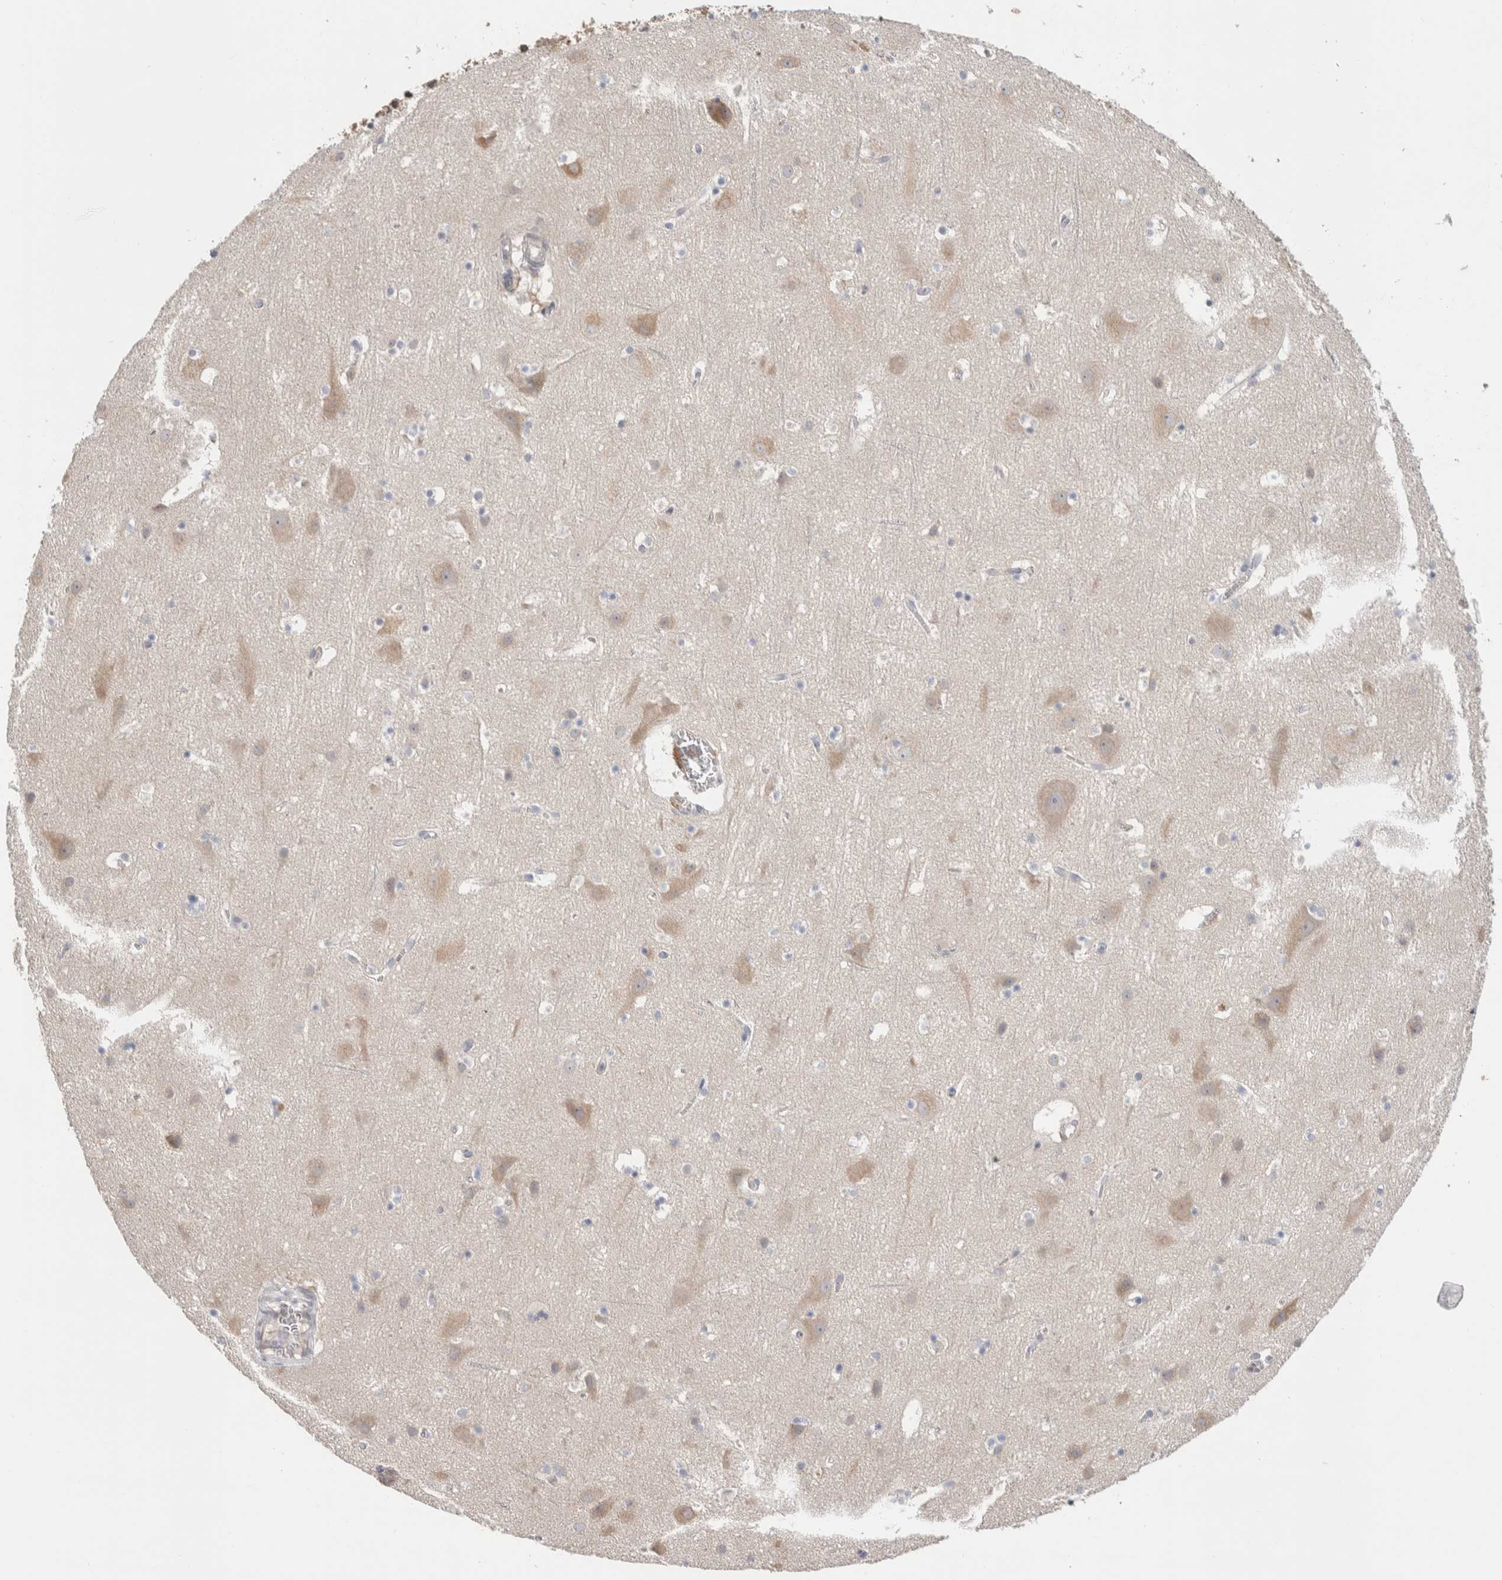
{"staining": {"intensity": "negative", "quantity": "none", "location": "none"}, "tissue": "cerebral cortex", "cell_type": "Endothelial cells", "image_type": "normal", "snomed": [{"axis": "morphology", "description": "Normal tissue, NOS"}, {"axis": "topography", "description": "Cerebral cortex"}], "caption": "Human cerebral cortex stained for a protein using immunohistochemistry shows no expression in endothelial cells.", "gene": "RUSF1", "patient": {"sex": "male", "age": 45}}